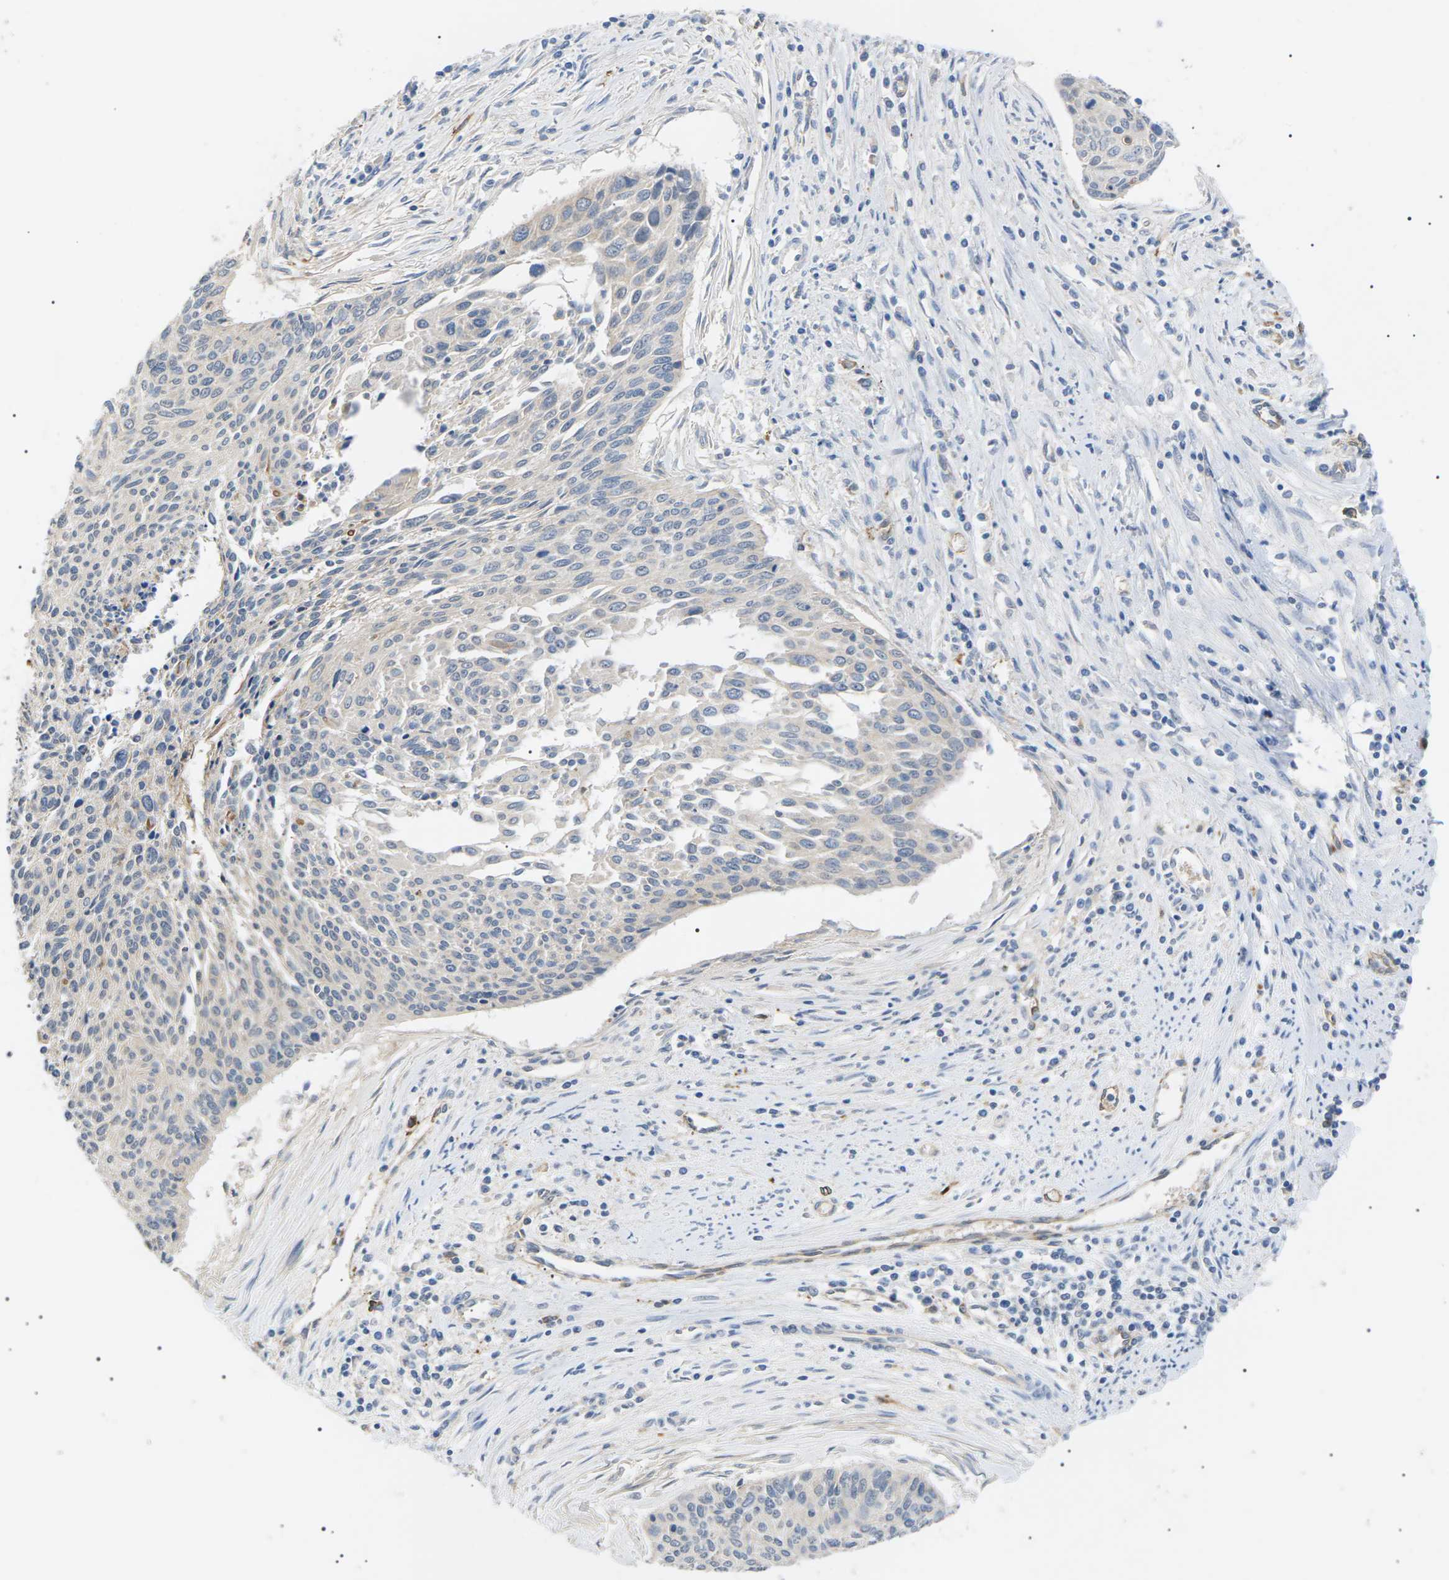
{"staining": {"intensity": "negative", "quantity": "none", "location": "none"}, "tissue": "cervical cancer", "cell_type": "Tumor cells", "image_type": "cancer", "snomed": [{"axis": "morphology", "description": "Squamous cell carcinoma, NOS"}, {"axis": "topography", "description": "Cervix"}], "caption": "IHC of cervical squamous cell carcinoma shows no expression in tumor cells.", "gene": "TMTC4", "patient": {"sex": "female", "age": 55}}